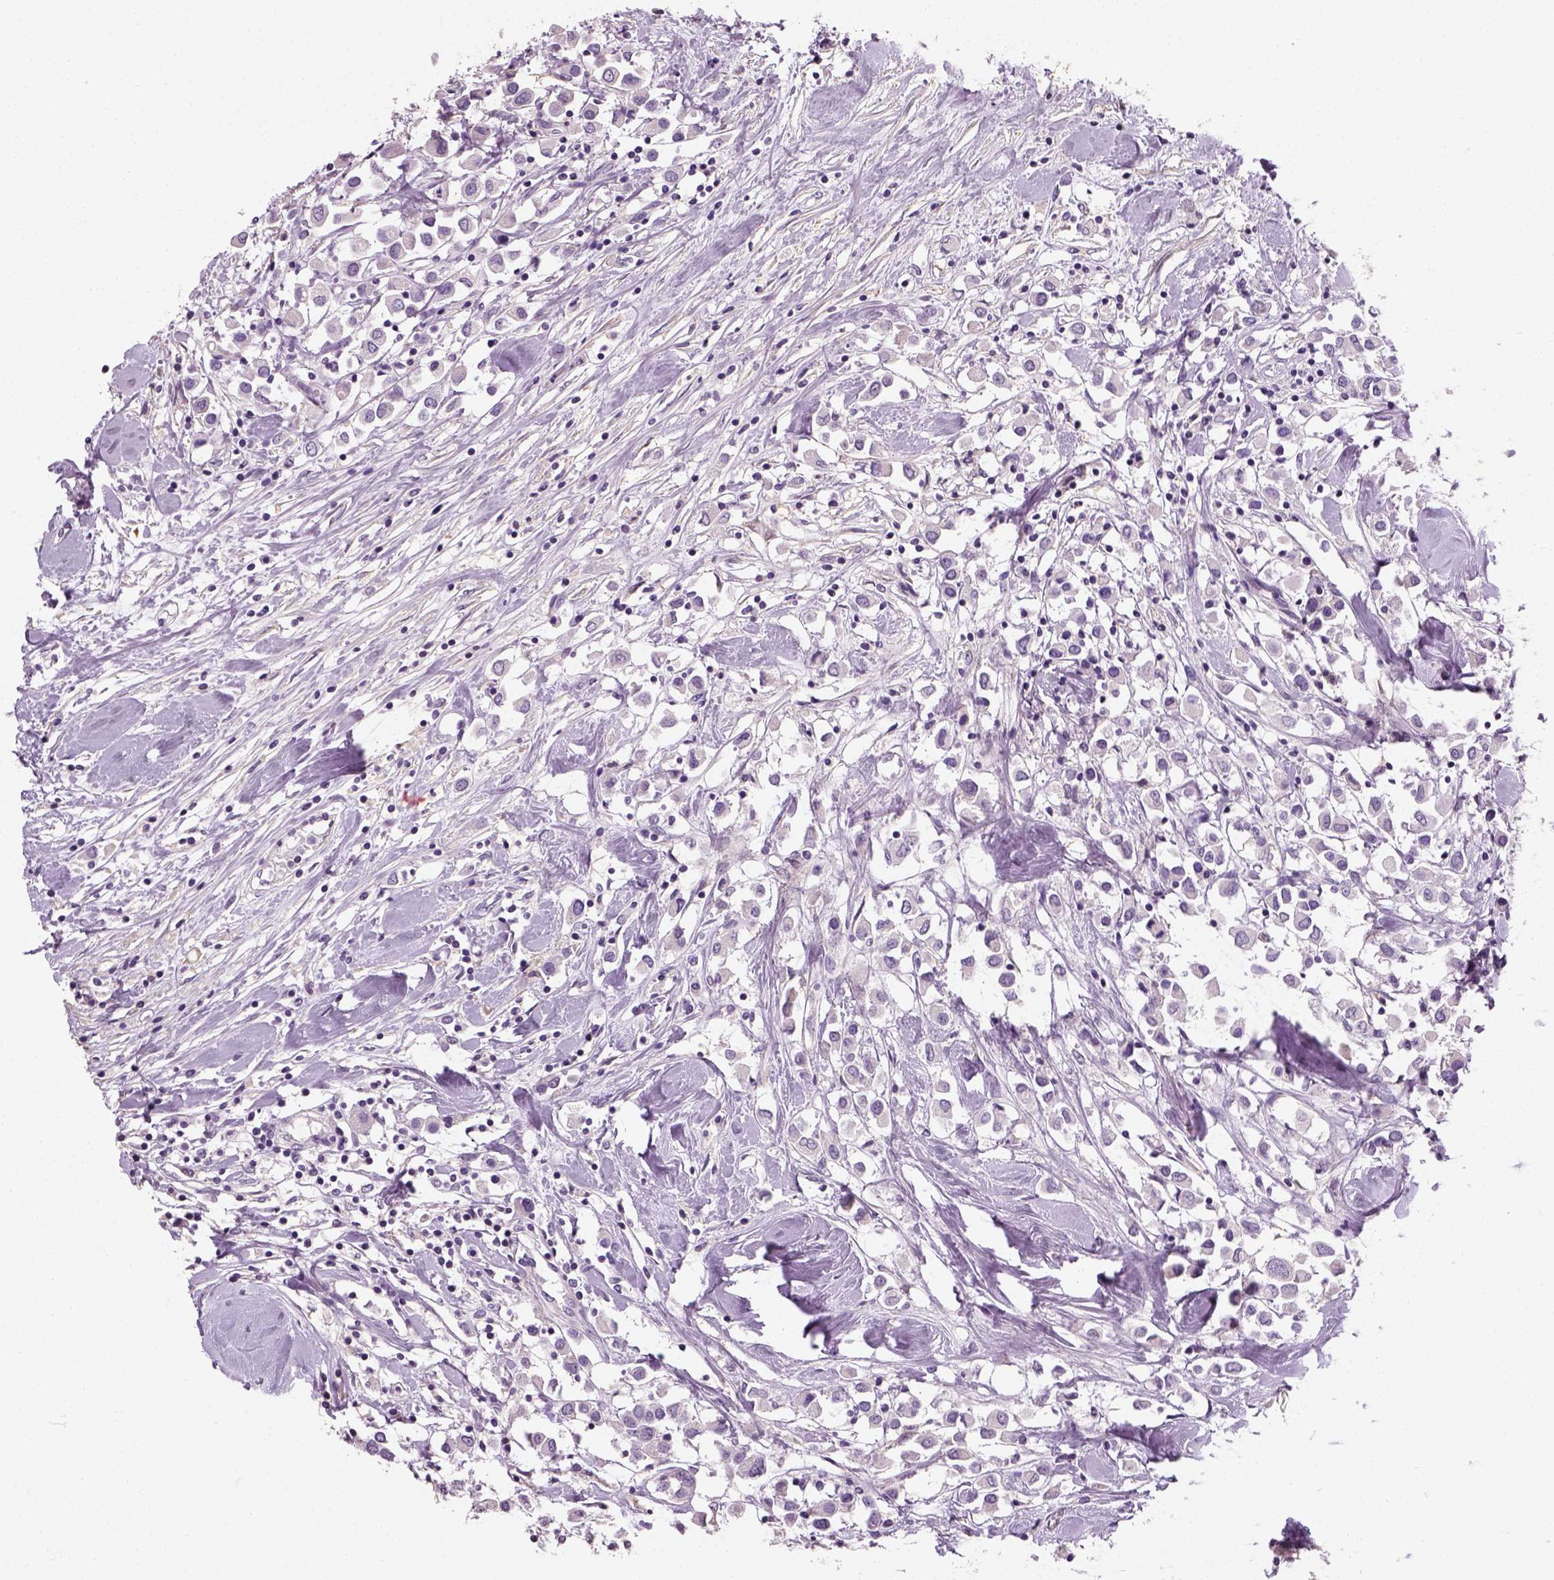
{"staining": {"intensity": "negative", "quantity": "none", "location": "none"}, "tissue": "breast cancer", "cell_type": "Tumor cells", "image_type": "cancer", "snomed": [{"axis": "morphology", "description": "Duct carcinoma"}, {"axis": "topography", "description": "Breast"}], "caption": "An immunohistochemistry (IHC) histopathology image of intraductal carcinoma (breast) is shown. There is no staining in tumor cells of intraductal carcinoma (breast).", "gene": "ELOVL3", "patient": {"sex": "female", "age": 61}}